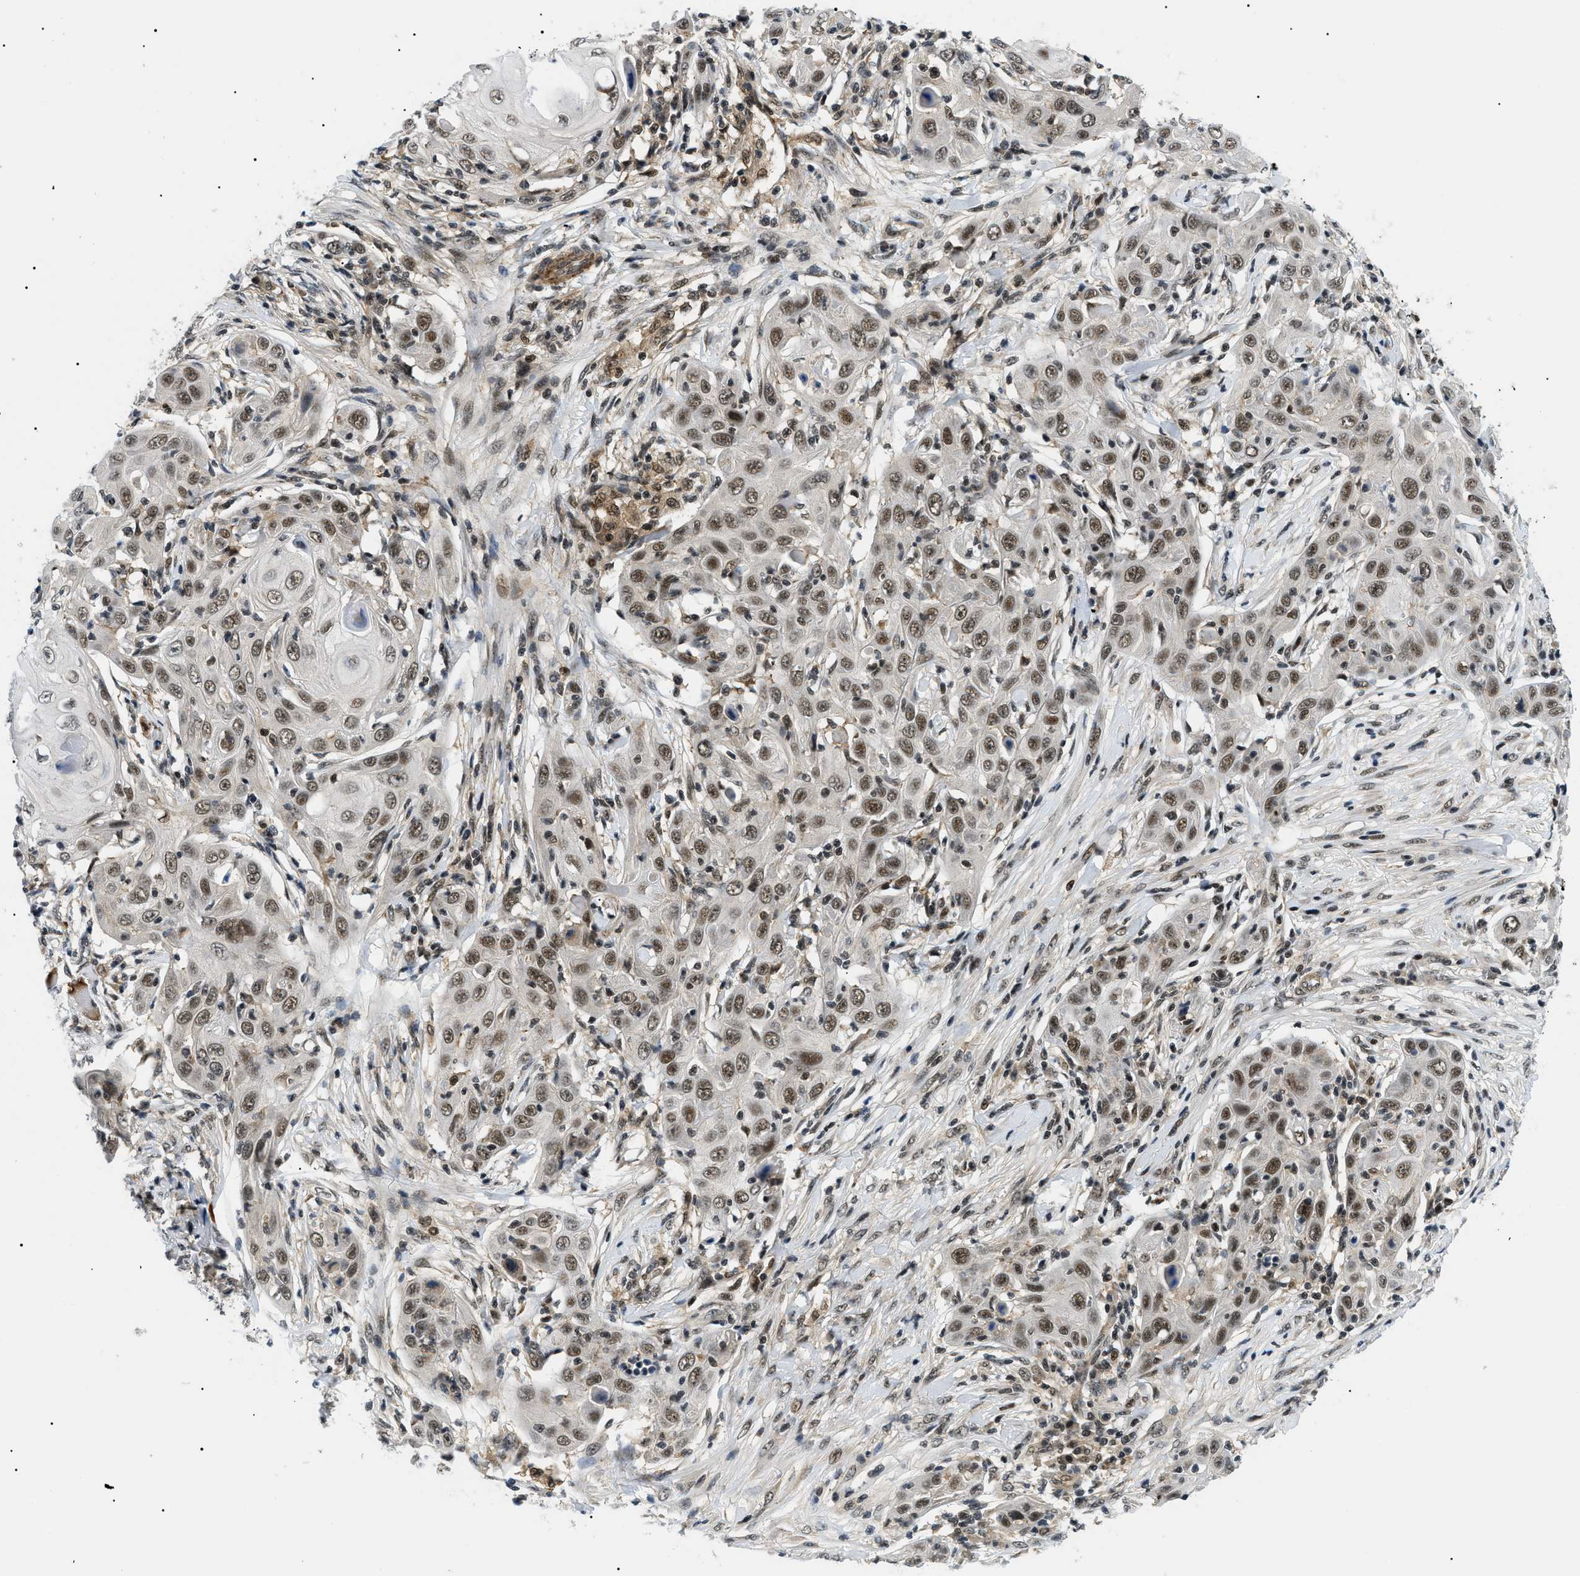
{"staining": {"intensity": "moderate", "quantity": ">75%", "location": "nuclear"}, "tissue": "skin cancer", "cell_type": "Tumor cells", "image_type": "cancer", "snomed": [{"axis": "morphology", "description": "Squamous cell carcinoma, NOS"}, {"axis": "topography", "description": "Skin"}], "caption": "Immunohistochemistry staining of skin squamous cell carcinoma, which displays medium levels of moderate nuclear positivity in approximately >75% of tumor cells indicating moderate nuclear protein expression. The staining was performed using DAB (brown) for protein detection and nuclei were counterstained in hematoxylin (blue).", "gene": "RBM15", "patient": {"sex": "female", "age": 88}}